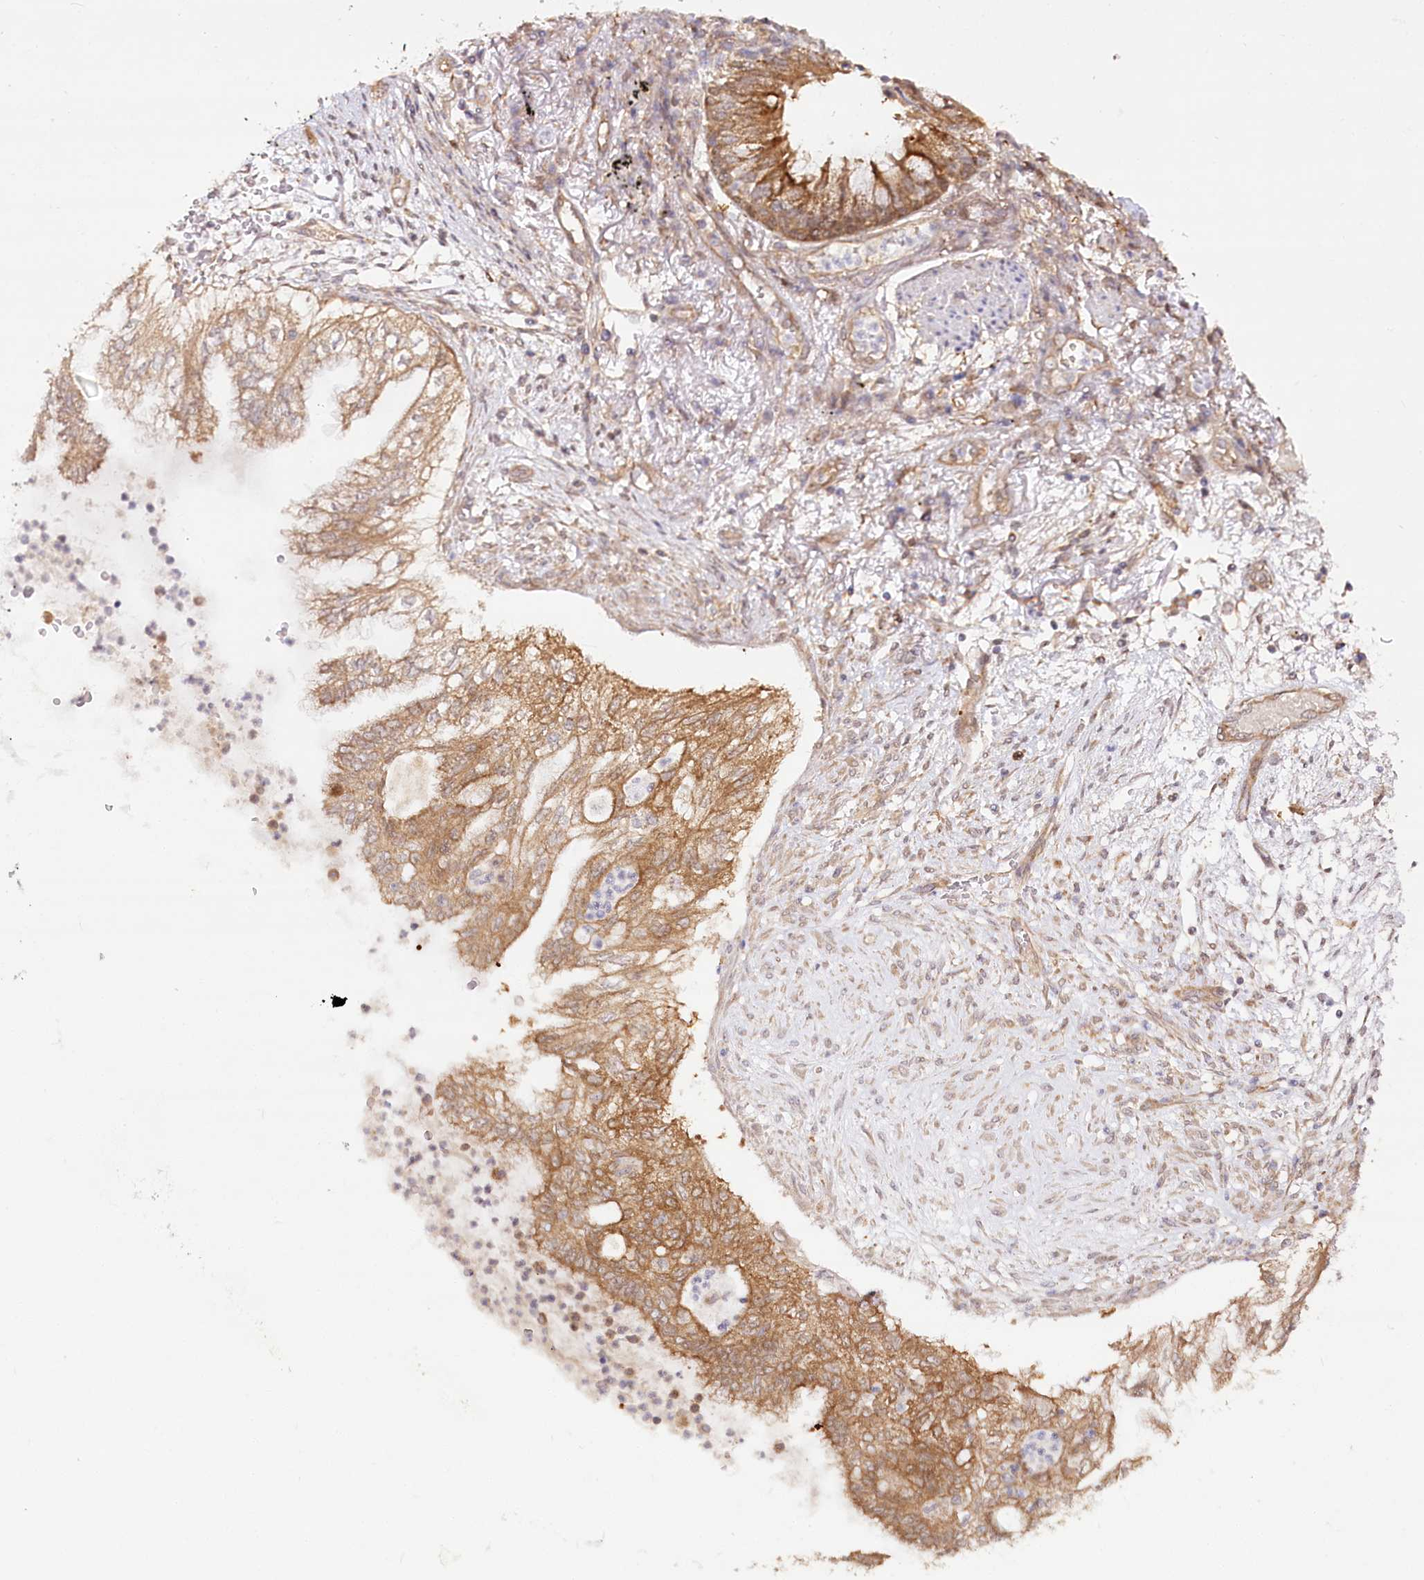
{"staining": {"intensity": "moderate", "quantity": ">75%", "location": "cytoplasmic/membranous"}, "tissue": "lung cancer", "cell_type": "Tumor cells", "image_type": "cancer", "snomed": [{"axis": "morphology", "description": "Adenocarcinoma, NOS"}, {"axis": "topography", "description": "Lung"}], "caption": "This is an image of immunohistochemistry staining of lung cancer, which shows moderate staining in the cytoplasmic/membranous of tumor cells.", "gene": "INPP4B", "patient": {"sex": "female", "age": 70}}